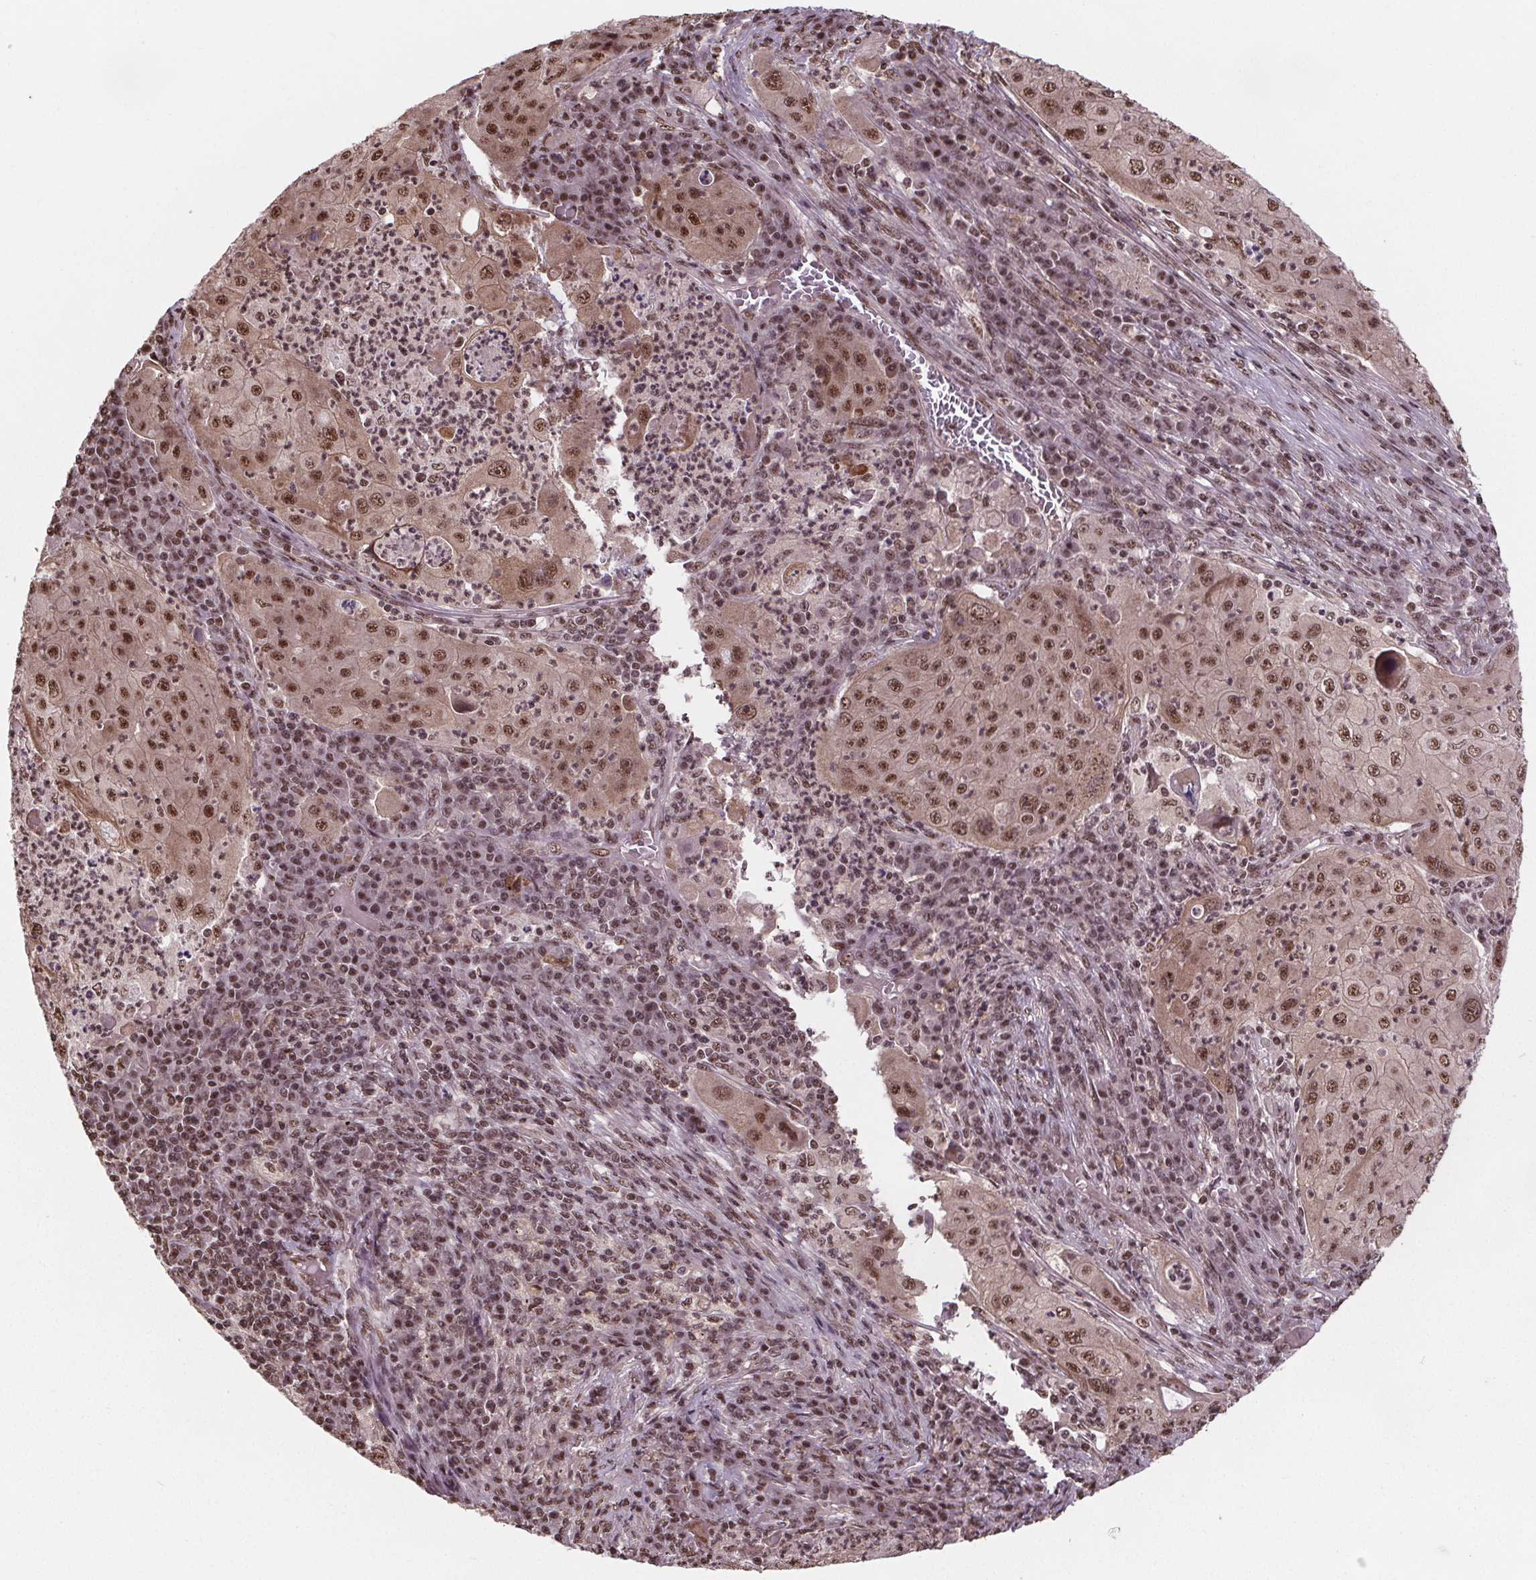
{"staining": {"intensity": "moderate", "quantity": ">75%", "location": "nuclear"}, "tissue": "lung cancer", "cell_type": "Tumor cells", "image_type": "cancer", "snomed": [{"axis": "morphology", "description": "Squamous cell carcinoma, NOS"}, {"axis": "topography", "description": "Lung"}], "caption": "This histopathology image shows lung squamous cell carcinoma stained with immunohistochemistry (IHC) to label a protein in brown. The nuclear of tumor cells show moderate positivity for the protein. Nuclei are counter-stained blue.", "gene": "JARID2", "patient": {"sex": "female", "age": 59}}